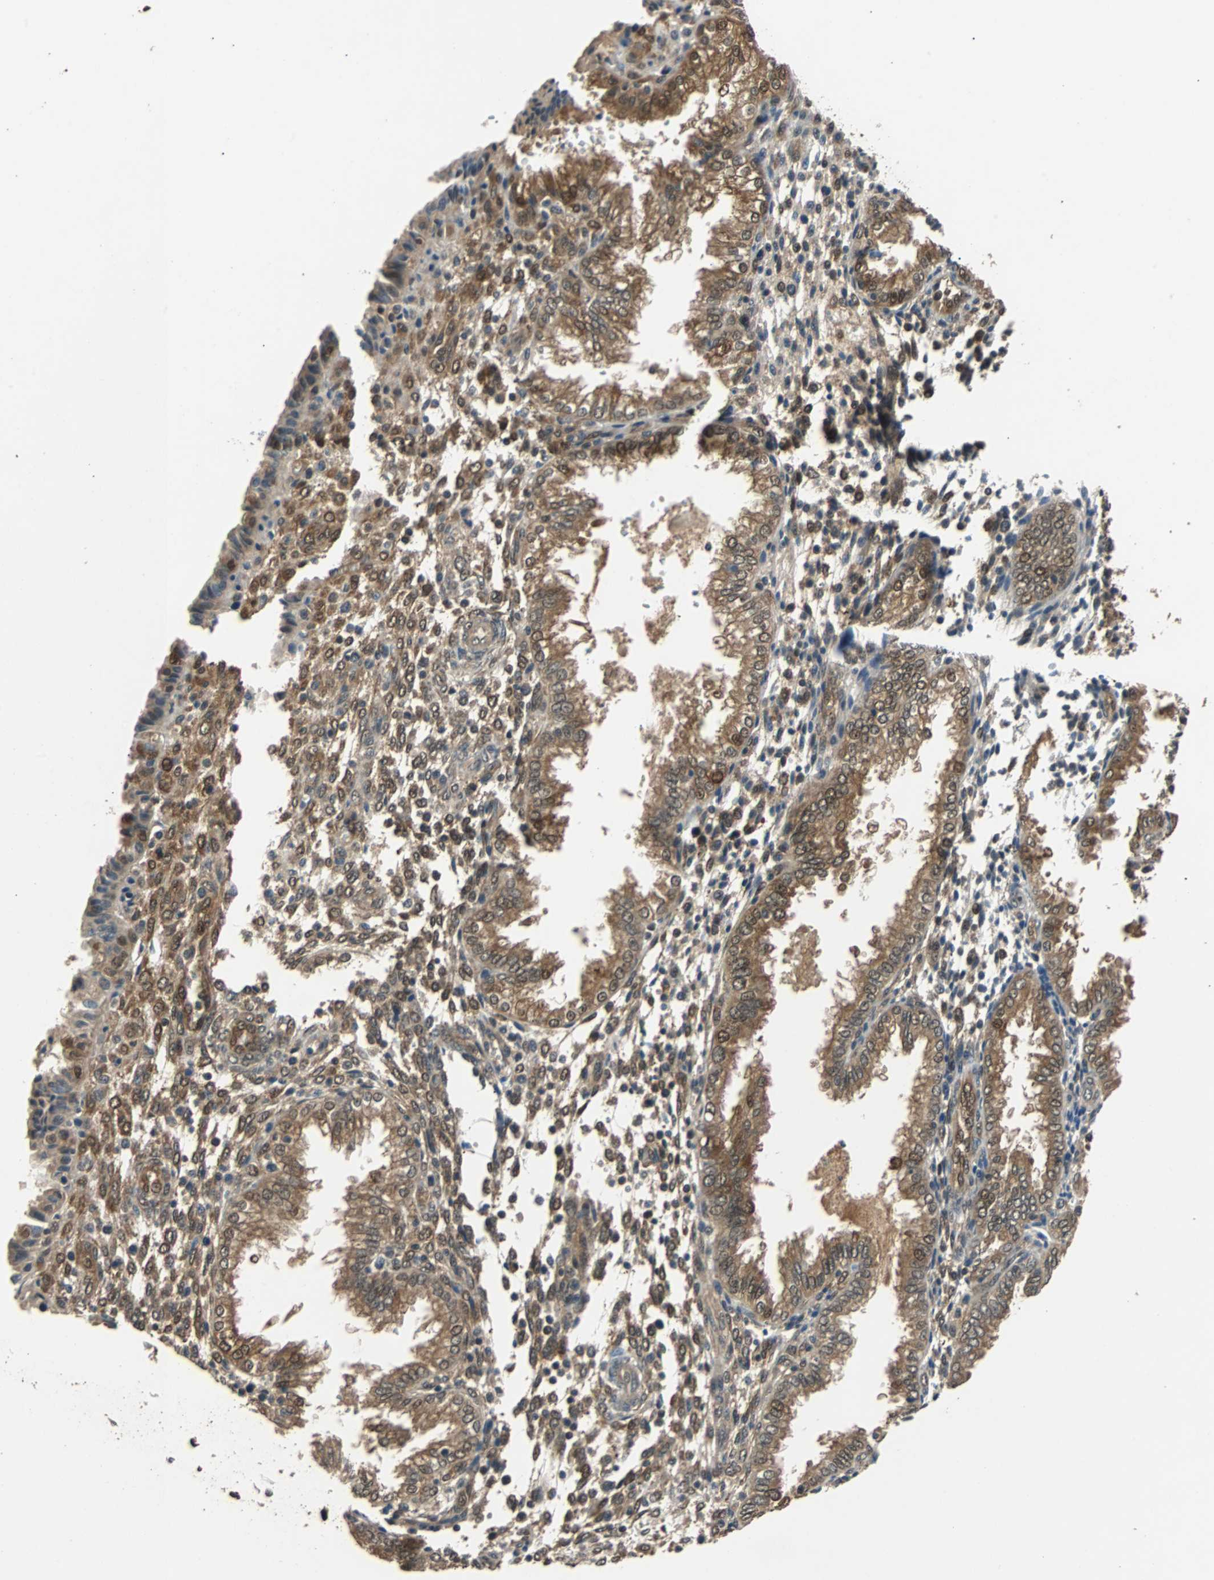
{"staining": {"intensity": "moderate", "quantity": ">75%", "location": "cytoplasmic/membranous,nuclear"}, "tissue": "endometrium", "cell_type": "Cells in endometrial stroma", "image_type": "normal", "snomed": [{"axis": "morphology", "description": "Normal tissue, NOS"}, {"axis": "topography", "description": "Endometrium"}], "caption": "This image shows normal endometrium stained with IHC to label a protein in brown. The cytoplasmic/membranous,nuclear of cells in endometrial stroma show moderate positivity for the protein. Nuclei are counter-stained blue.", "gene": "PRDX6", "patient": {"sex": "female", "age": 33}}